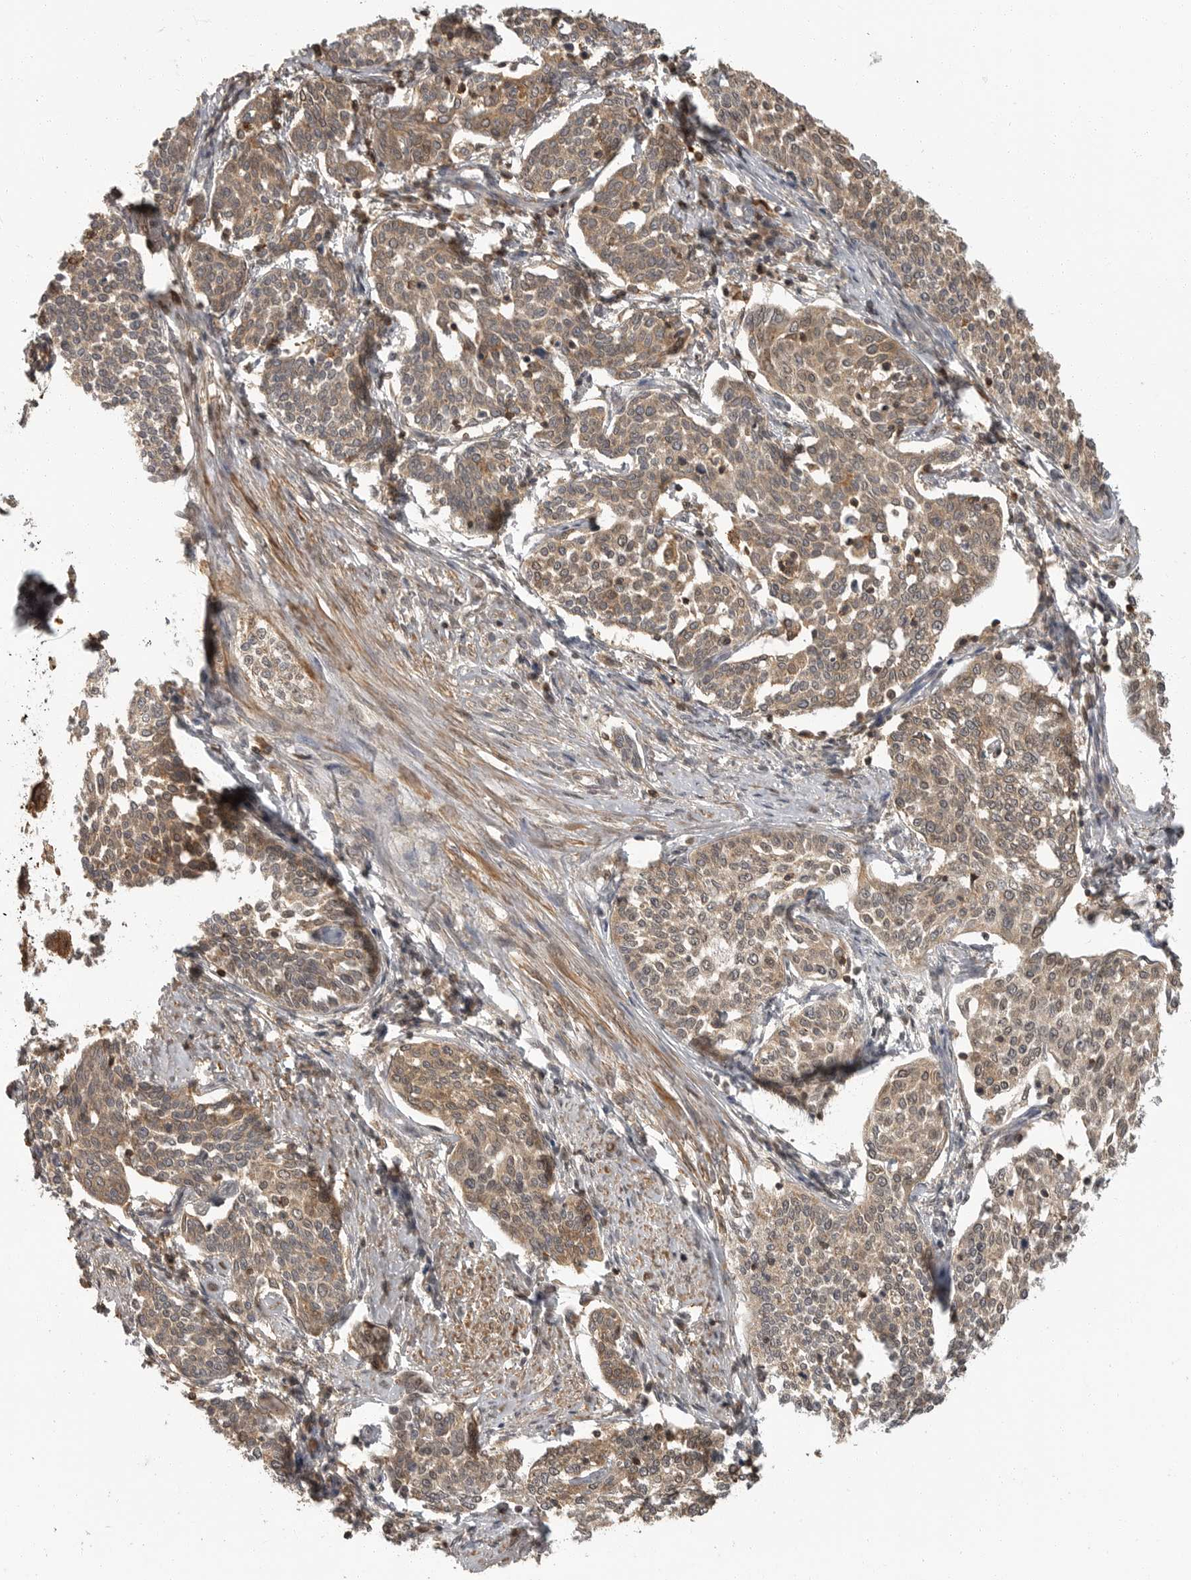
{"staining": {"intensity": "weak", "quantity": "25%-75%", "location": "cytoplasmic/membranous"}, "tissue": "cervical cancer", "cell_type": "Tumor cells", "image_type": "cancer", "snomed": [{"axis": "morphology", "description": "Squamous cell carcinoma, NOS"}, {"axis": "topography", "description": "Cervix"}], "caption": "Cervical cancer stained with a protein marker demonstrates weak staining in tumor cells.", "gene": "ERN1", "patient": {"sex": "female", "age": 34}}